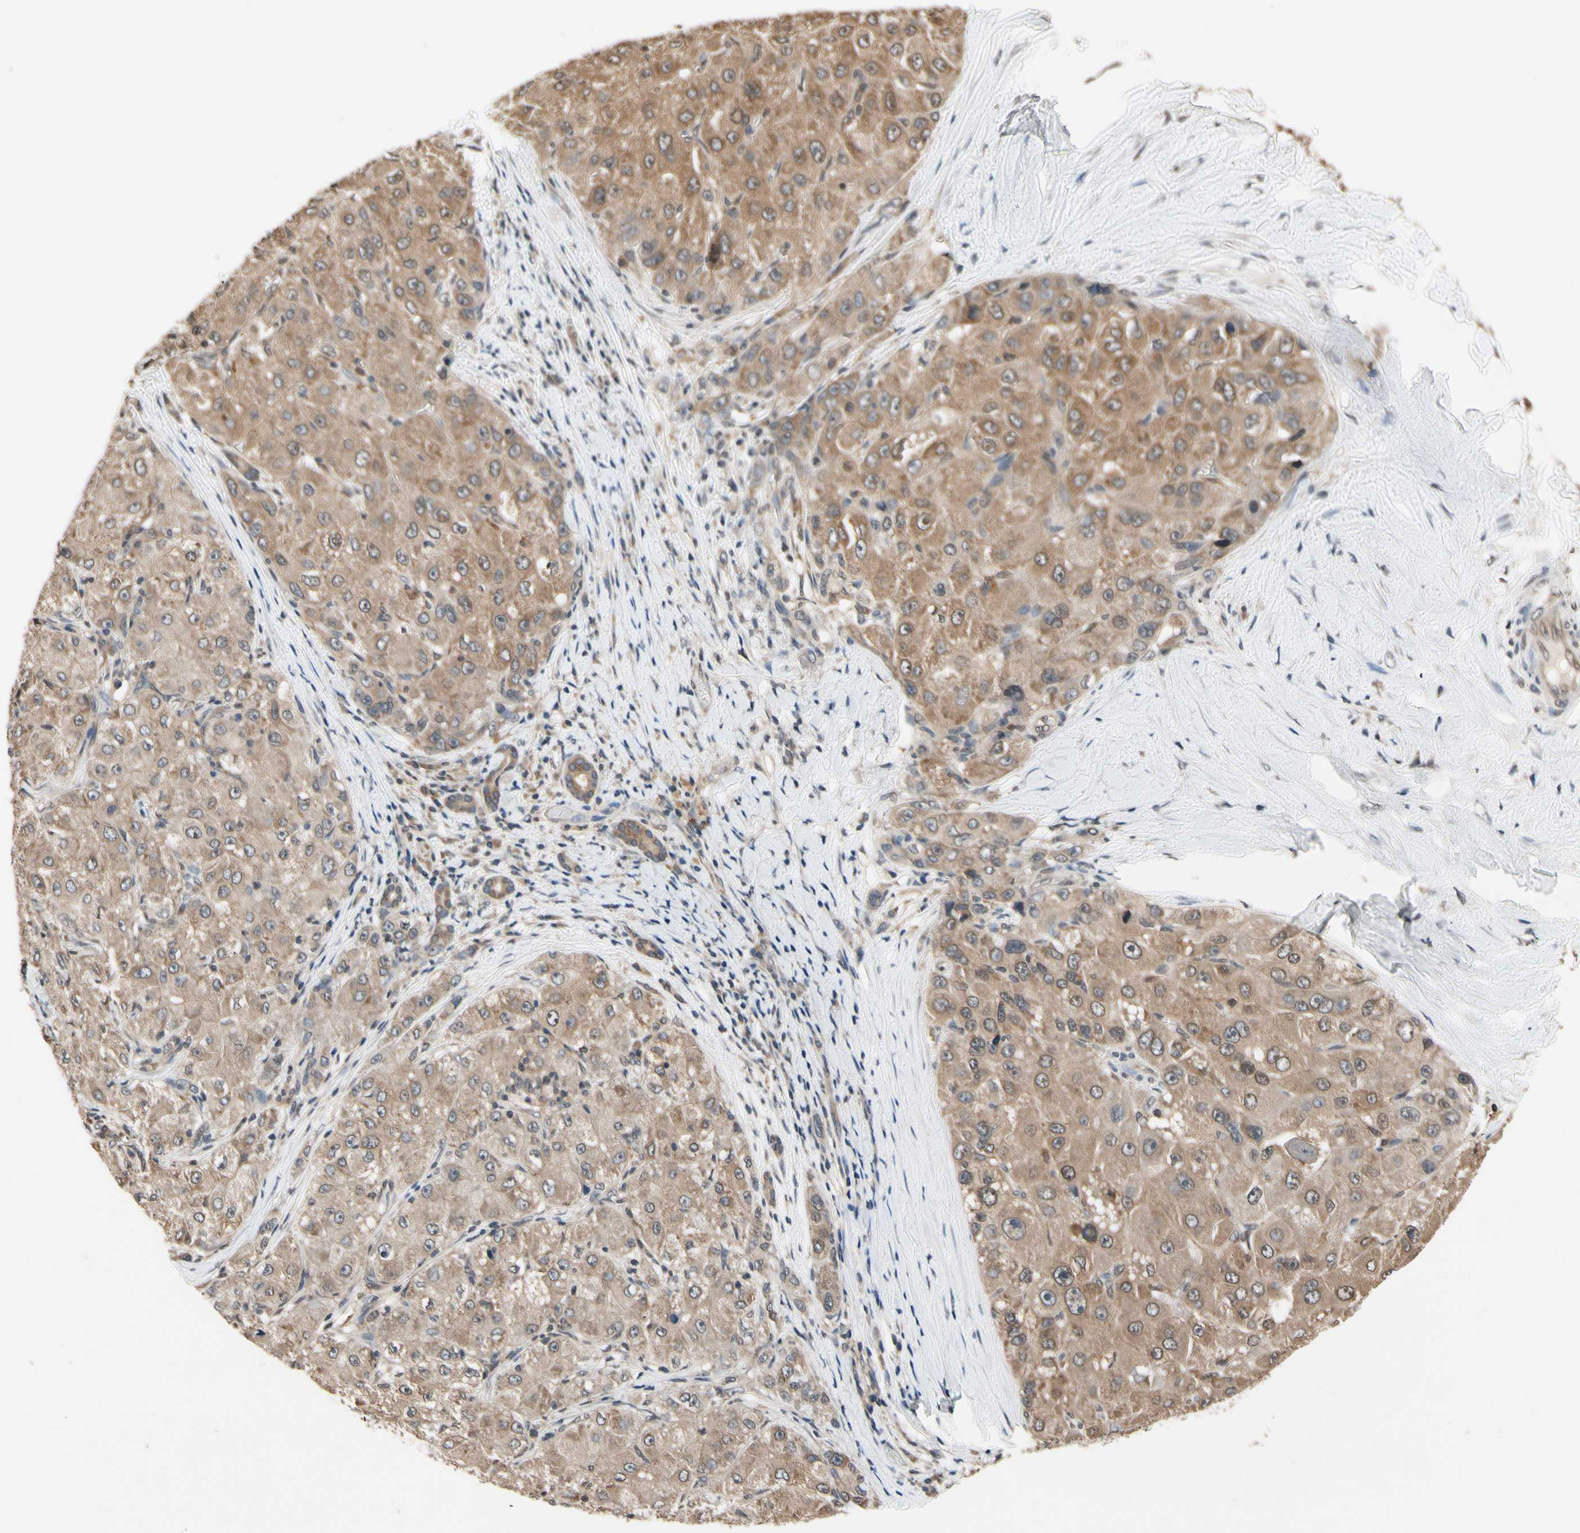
{"staining": {"intensity": "moderate", "quantity": "25%-75%", "location": "cytoplasmic/membranous"}, "tissue": "liver cancer", "cell_type": "Tumor cells", "image_type": "cancer", "snomed": [{"axis": "morphology", "description": "Carcinoma, Hepatocellular, NOS"}, {"axis": "topography", "description": "Liver"}], "caption": "Immunohistochemistry (IHC) of liver cancer (hepatocellular carcinoma) displays medium levels of moderate cytoplasmic/membranous expression in about 25%-75% of tumor cells. (DAB IHC with brightfield microscopy, high magnification).", "gene": "GCLC", "patient": {"sex": "male", "age": 80}}